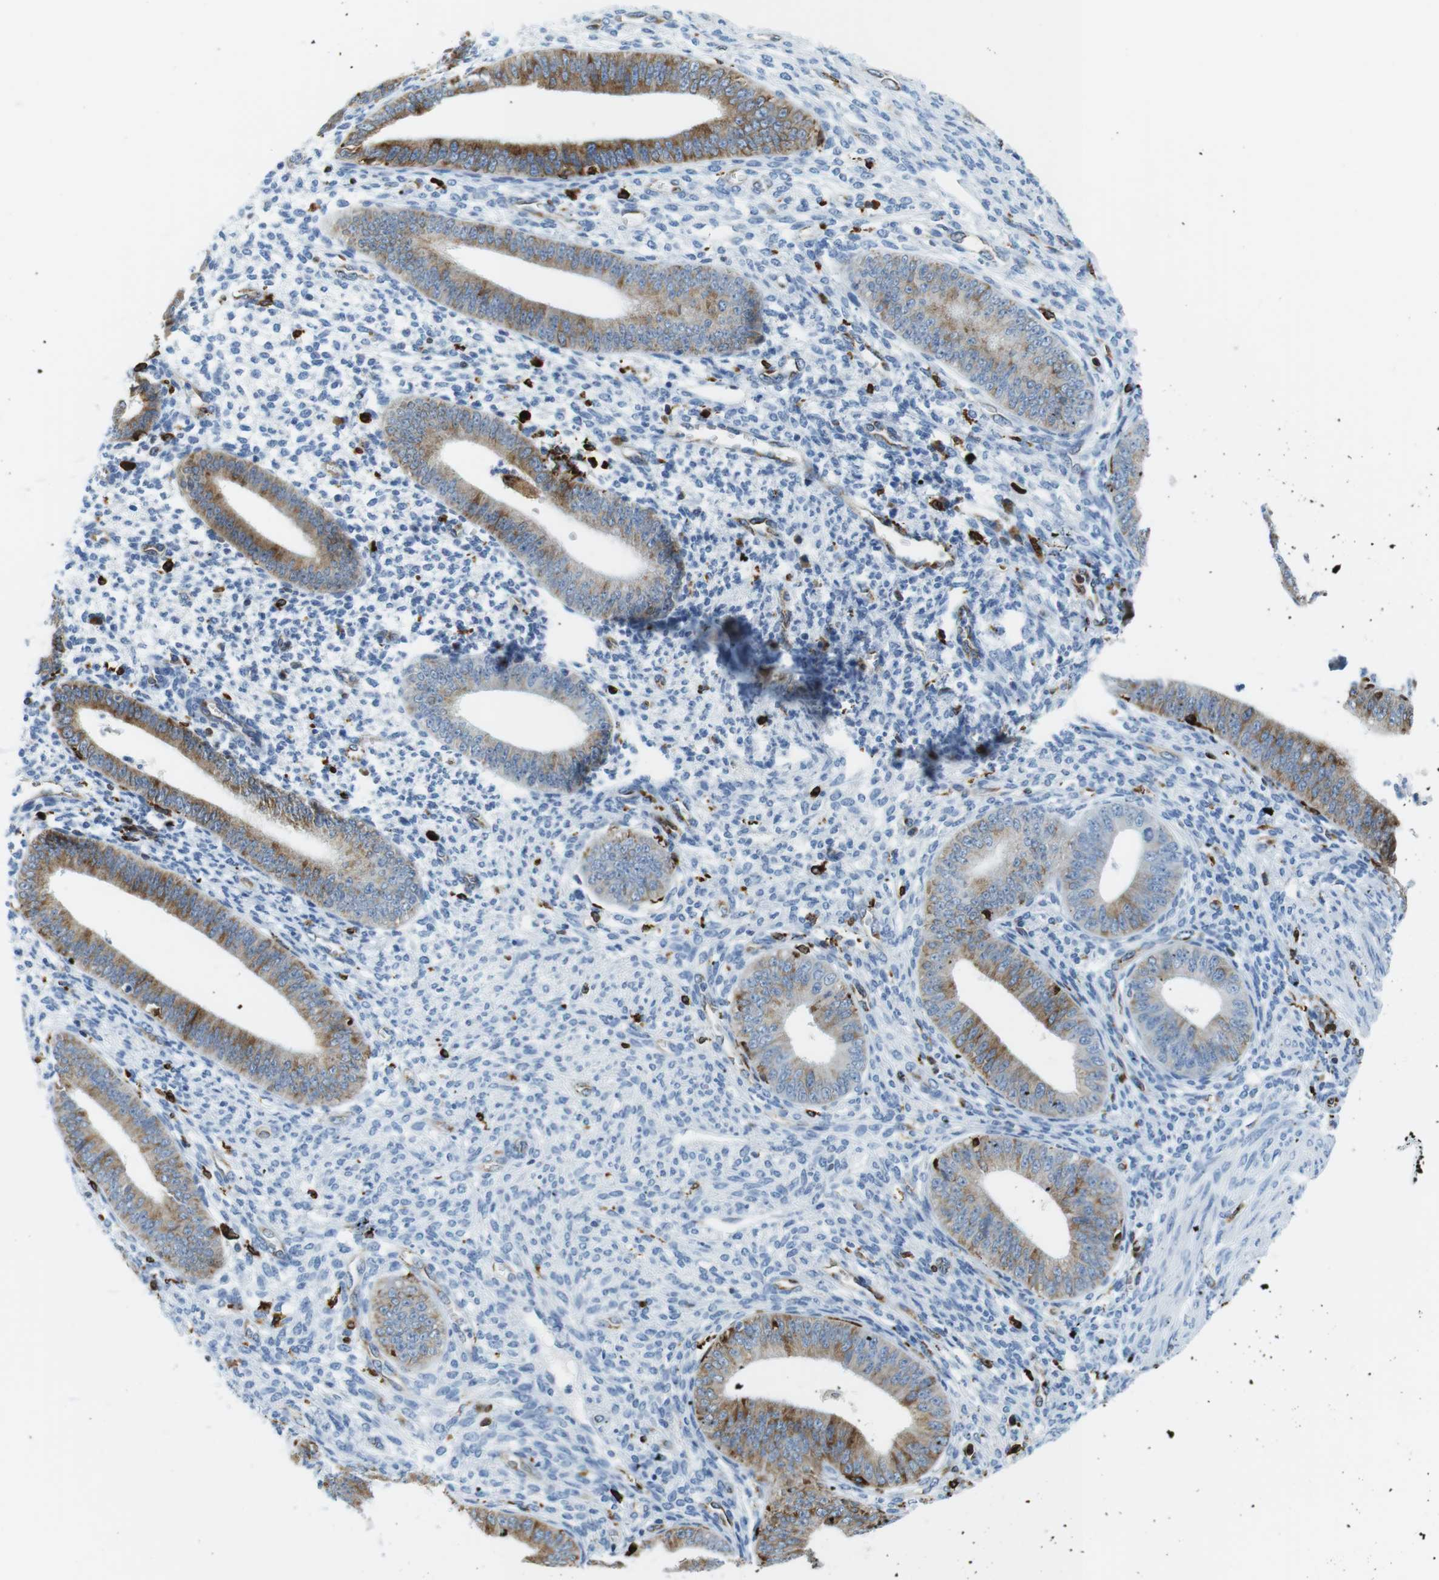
{"staining": {"intensity": "strong", "quantity": "<25%", "location": "cytoplasmic/membranous"}, "tissue": "endometrium", "cell_type": "Cells in endometrial stroma", "image_type": "normal", "snomed": [{"axis": "morphology", "description": "Normal tissue, NOS"}, {"axis": "topography", "description": "Endometrium"}], "caption": "This image exhibits immunohistochemistry (IHC) staining of normal endometrium, with medium strong cytoplasmic/membranous staining in about <25% of cells in endometrial stroma.", "gene": "CIITA", "patient": {"sex": "female", "age": 35}}